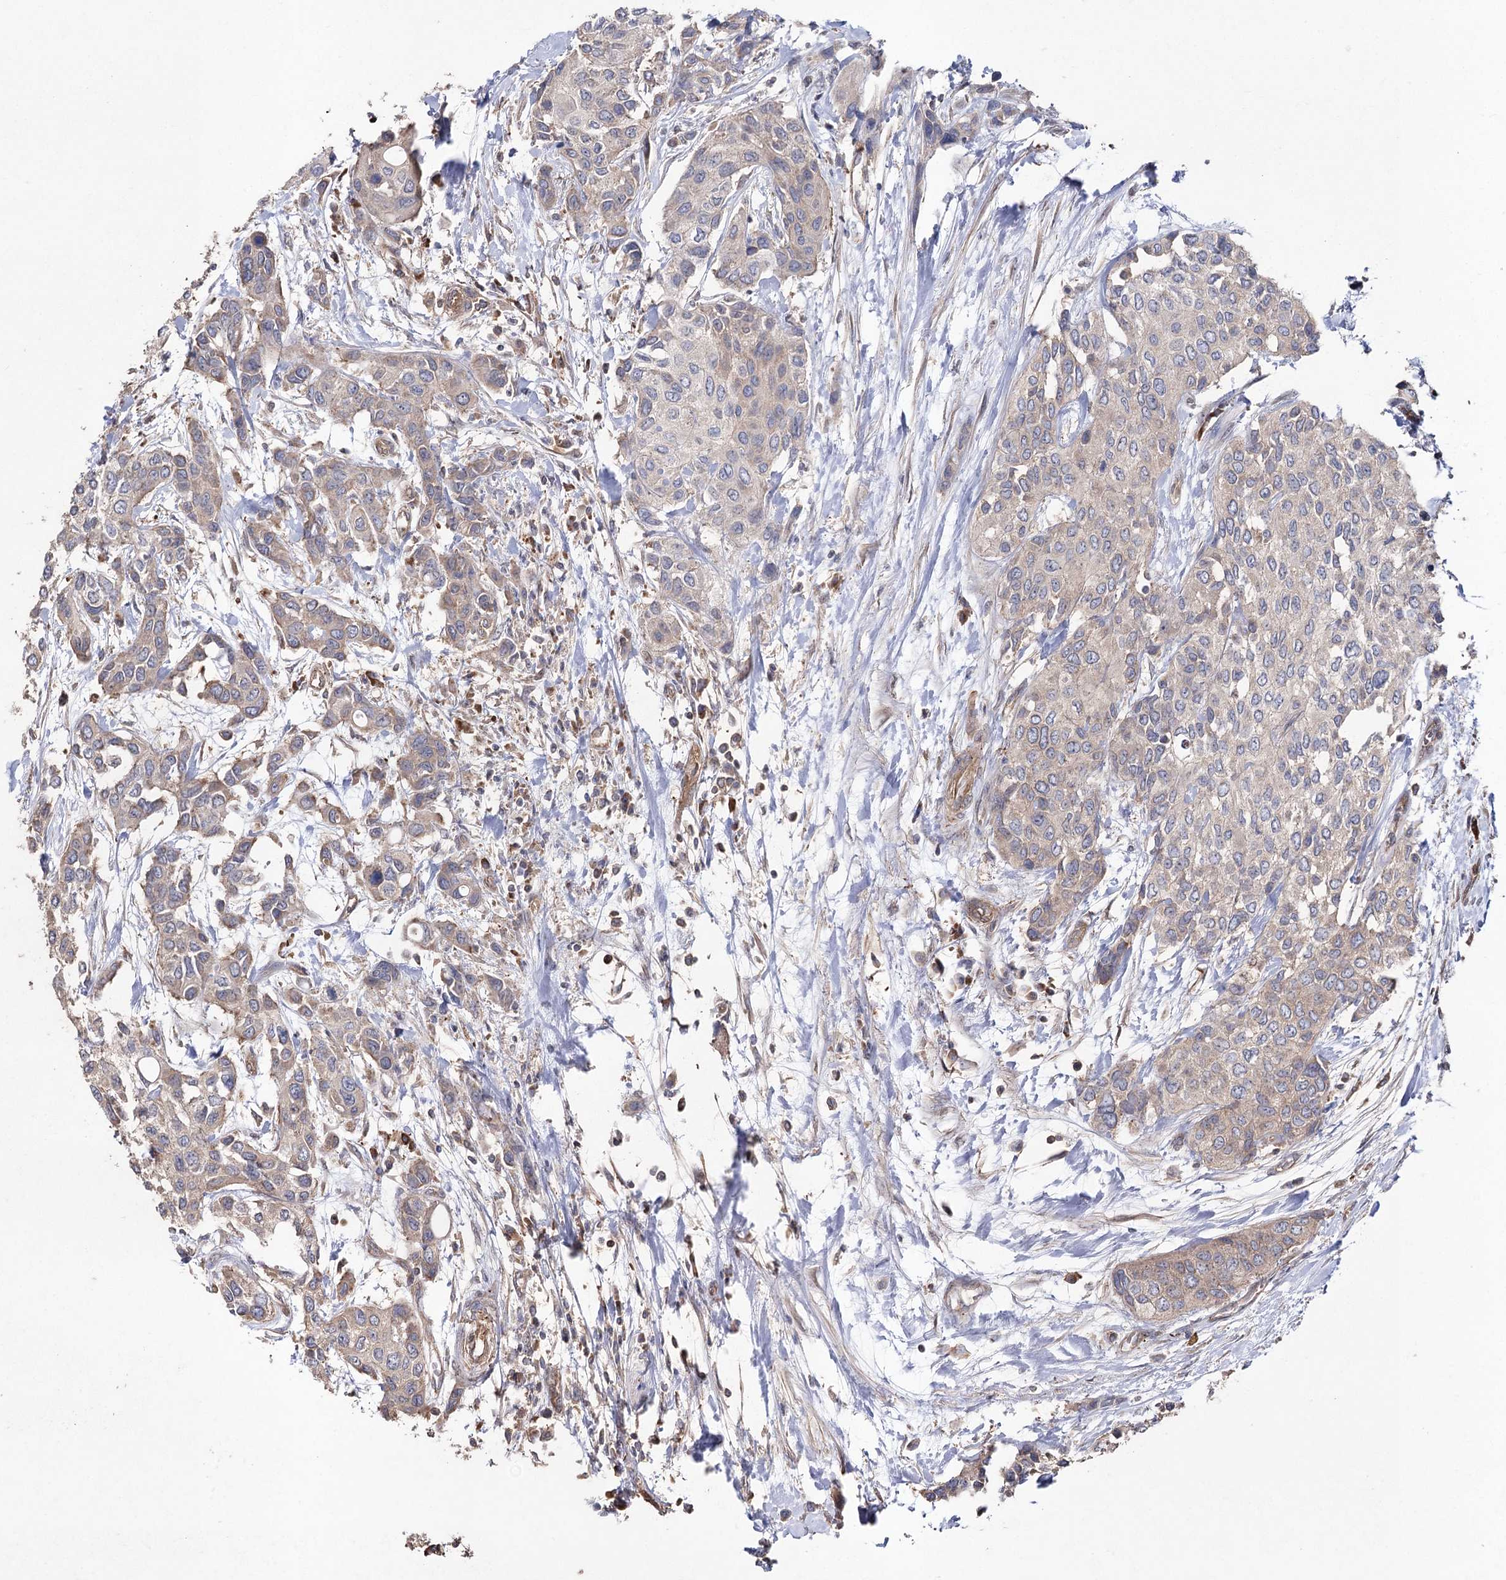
{"staining": {"intensity": "weak", "quantity": "25%-75%", "location": "cytoplasmic/membranous"}, "tissue": "urothelial cancer", "cell_type": "Tumor cells", "image_type": "cancer", "snomed": [{"axis": "morphology", "description": "Normal tissue, NOS"}, {"axis": "morphology", "description": "Urothelial carcinoma, High grade"}, {"axis": "topography", "description": "Vascular tissue"}, {"axis": "topography", "description": "Urinary bladder"}], "caption": "This image demonstrates urothelial cancer stained with IHC to label a protein in brown. The cytoplasmic/membranous of tumor cells show weak positivity for the protein. Nuclei are counter-stained blue.", "gene": "LARS2", "patient": {"sex": "female", "age": 56}}